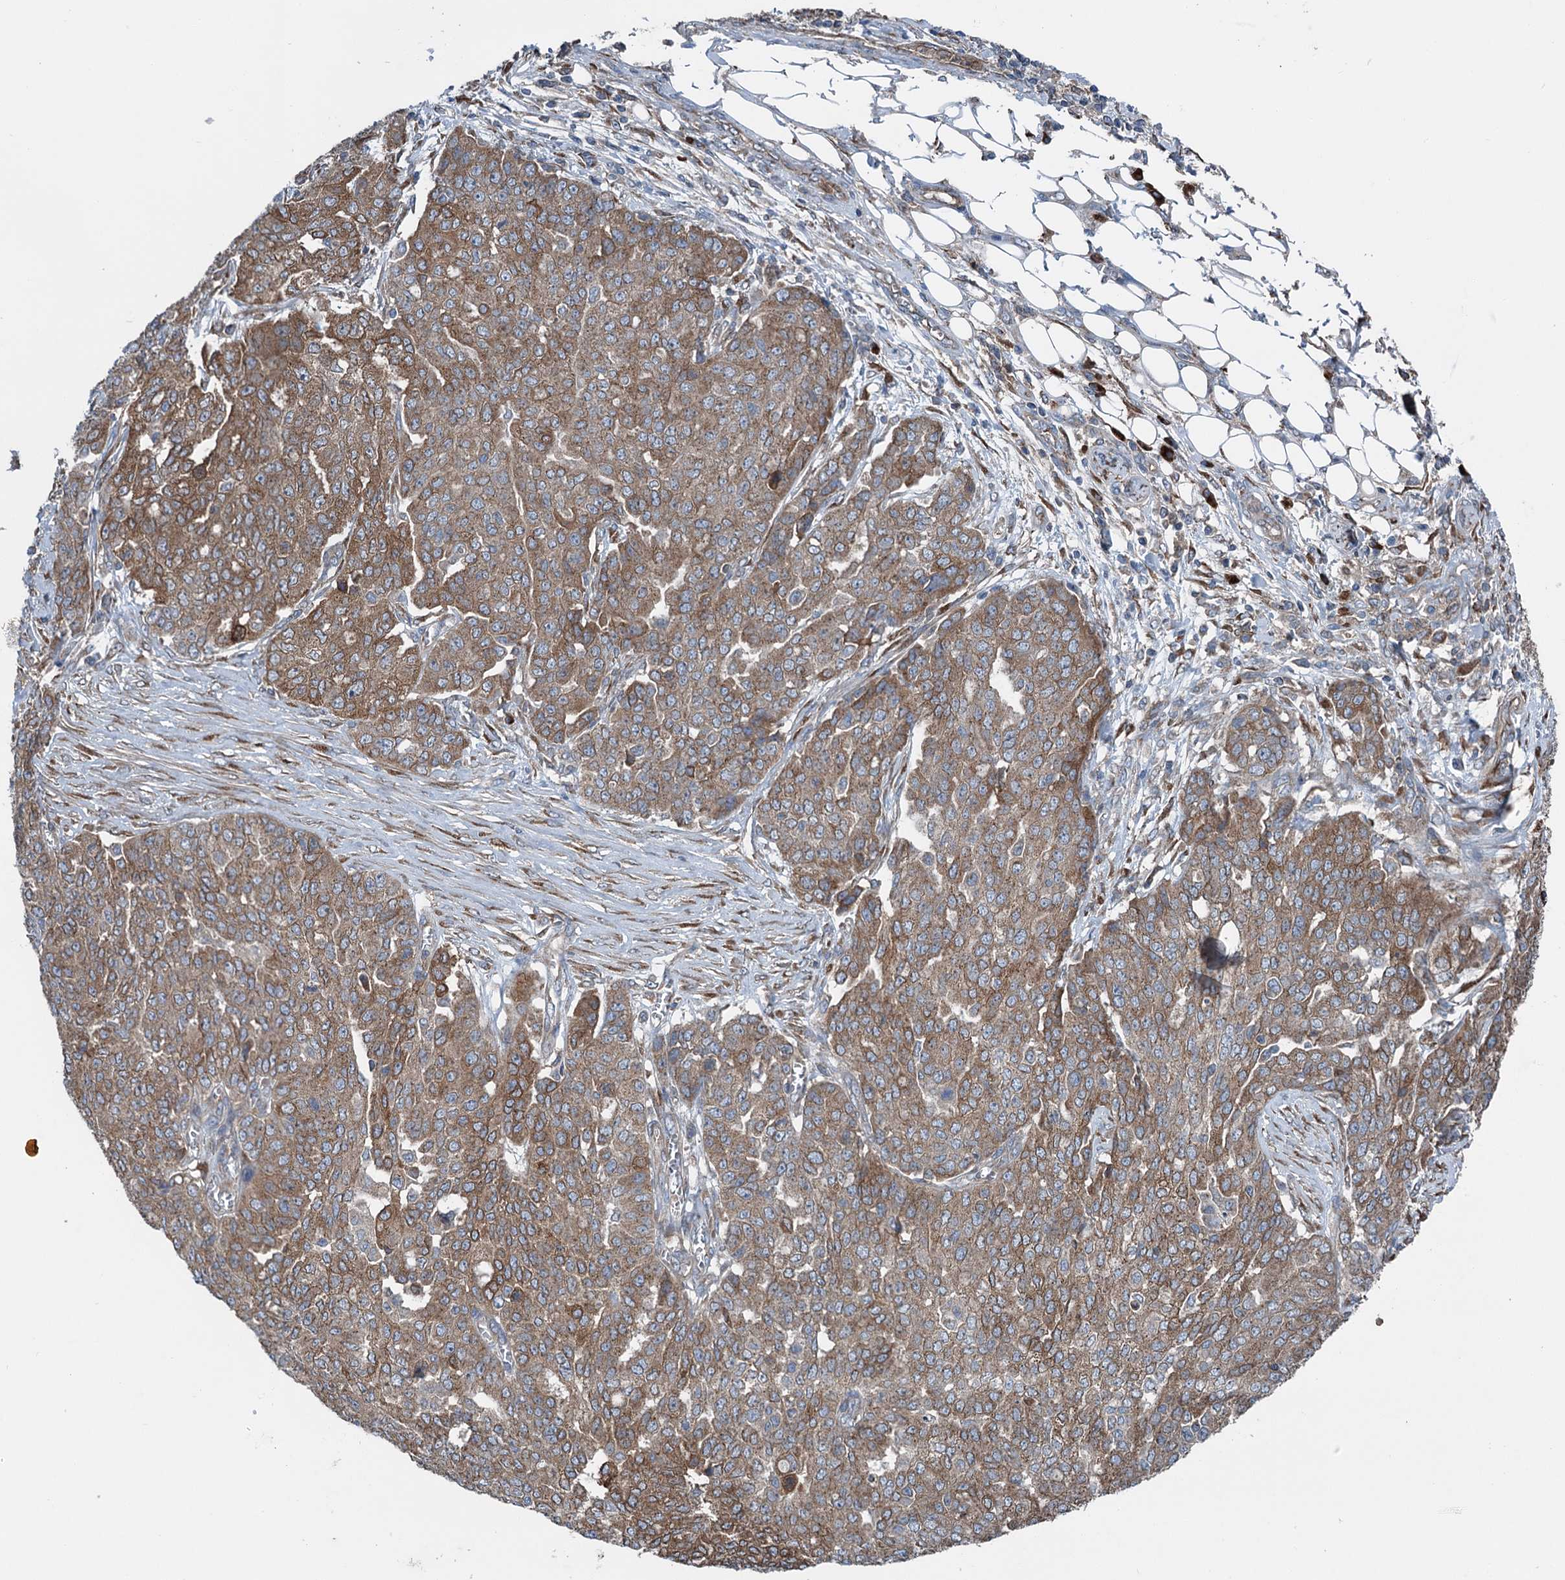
{"staining": {"intensity": "moderate", "quantity": ">75%", "location": "cytoplasmic/membranous"}, "tissue": "ovarian cancer", "cell_type": "Tumor cells", "image_type": "cancer", "snomed": [{"axis": "morphology", "description": "Cystadenocarcinoma, serous, NOS"}, {"axis": "topography", "description": "Soft tissue"}, {"axis": "topography", "description": "Ovary"}], "caption": "This photomicrograph exhibits IHC staining of human ovarian serous cystadenocarcinoma, with medium moderate cytoplasmic/membranous staining in approximately >75% of tumor cells.", "gene": "CALCOCO1", "patient": {"sex": "female", "age": 57}}